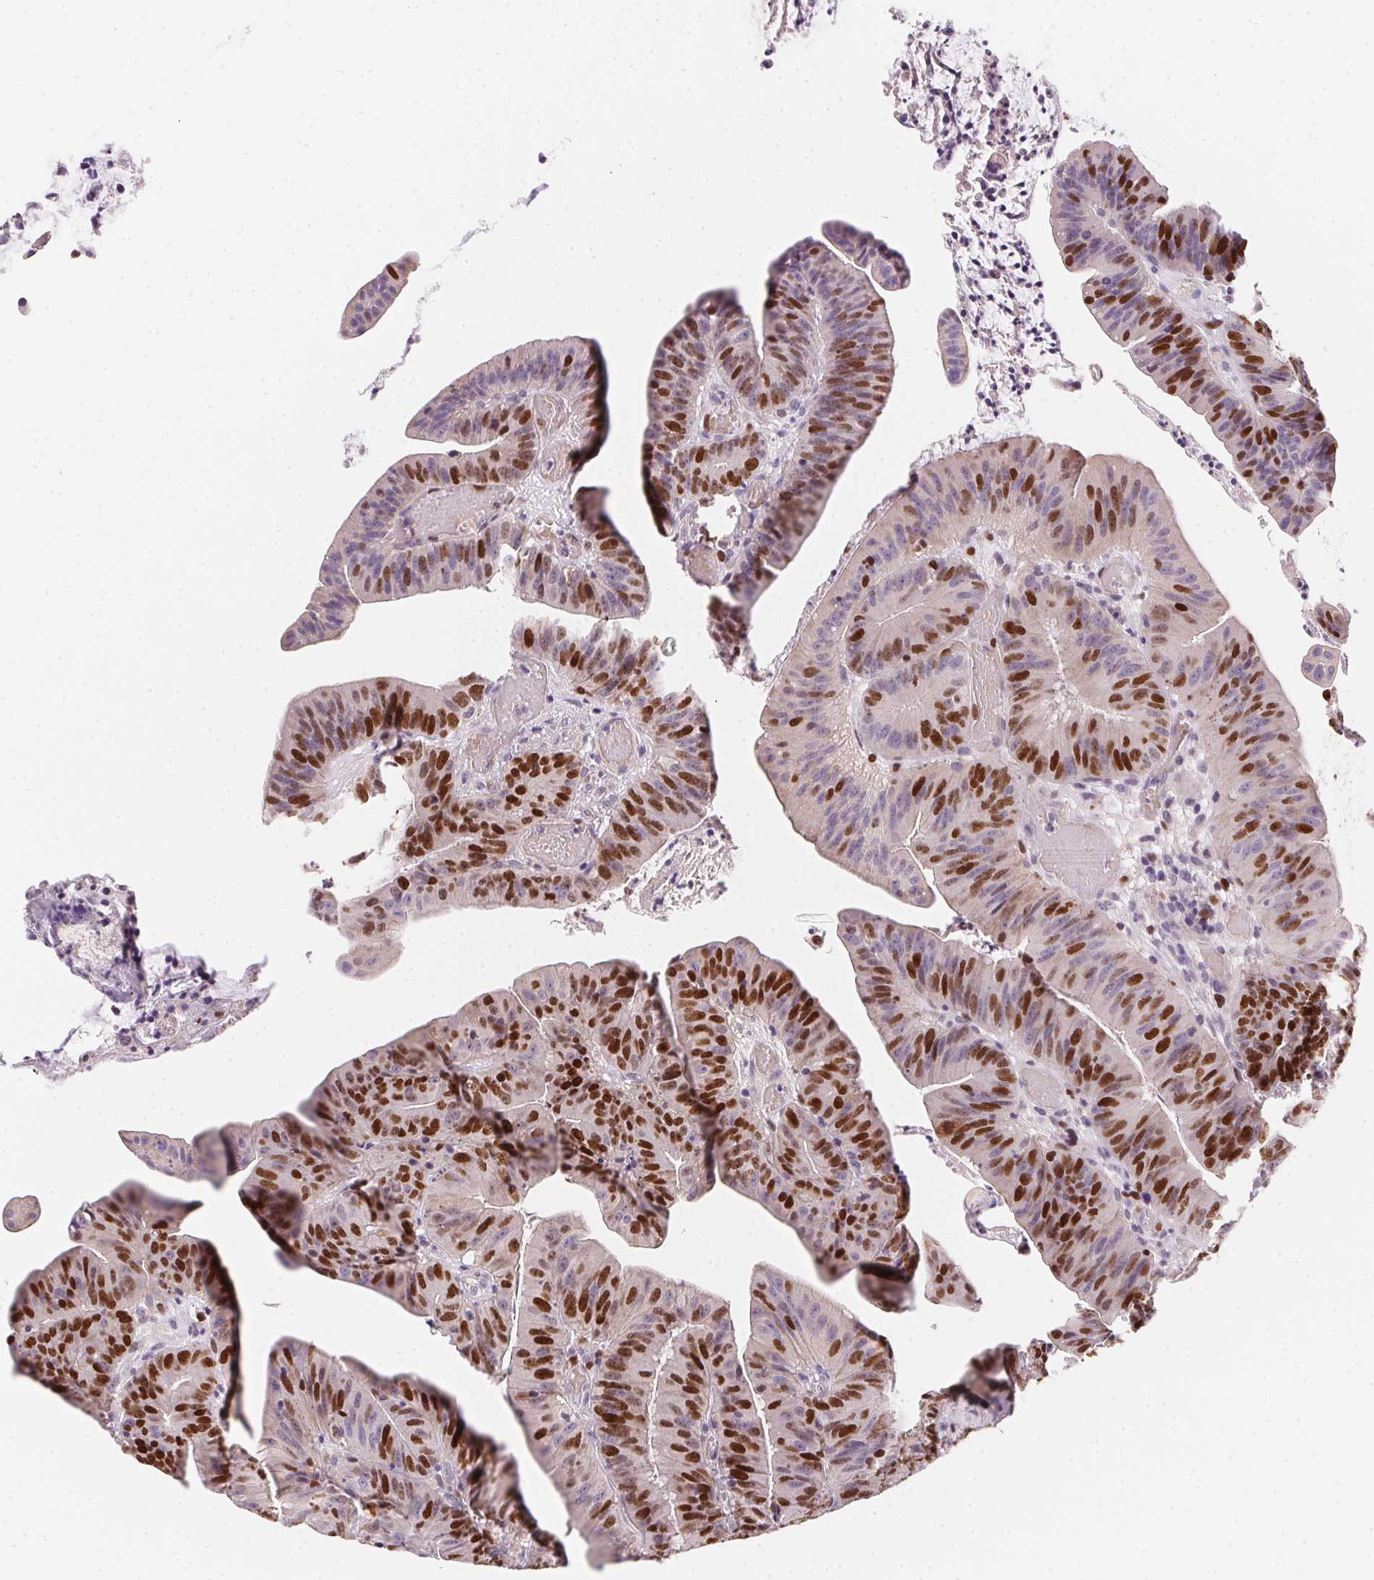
{"staining": {"intensity": "strong", "quantity": "25%-75%", "location": "nuclear"}, "tissue": "colorectal cancer", "cell_type": "Tumor cells", "image_type": "cancer", "snomed": [{"axis": "morphology", "description": "Adenocarcinoma, NOS"}, {"axis": "topography", "description": "Colon"}], "caption": "Protein analysis of colorectal cancer tissue displays strong nuclear staining in about 25%-75% of tumor cells.", "gene": "HELLS", "patient": {"sex": "female", "age": 78}}